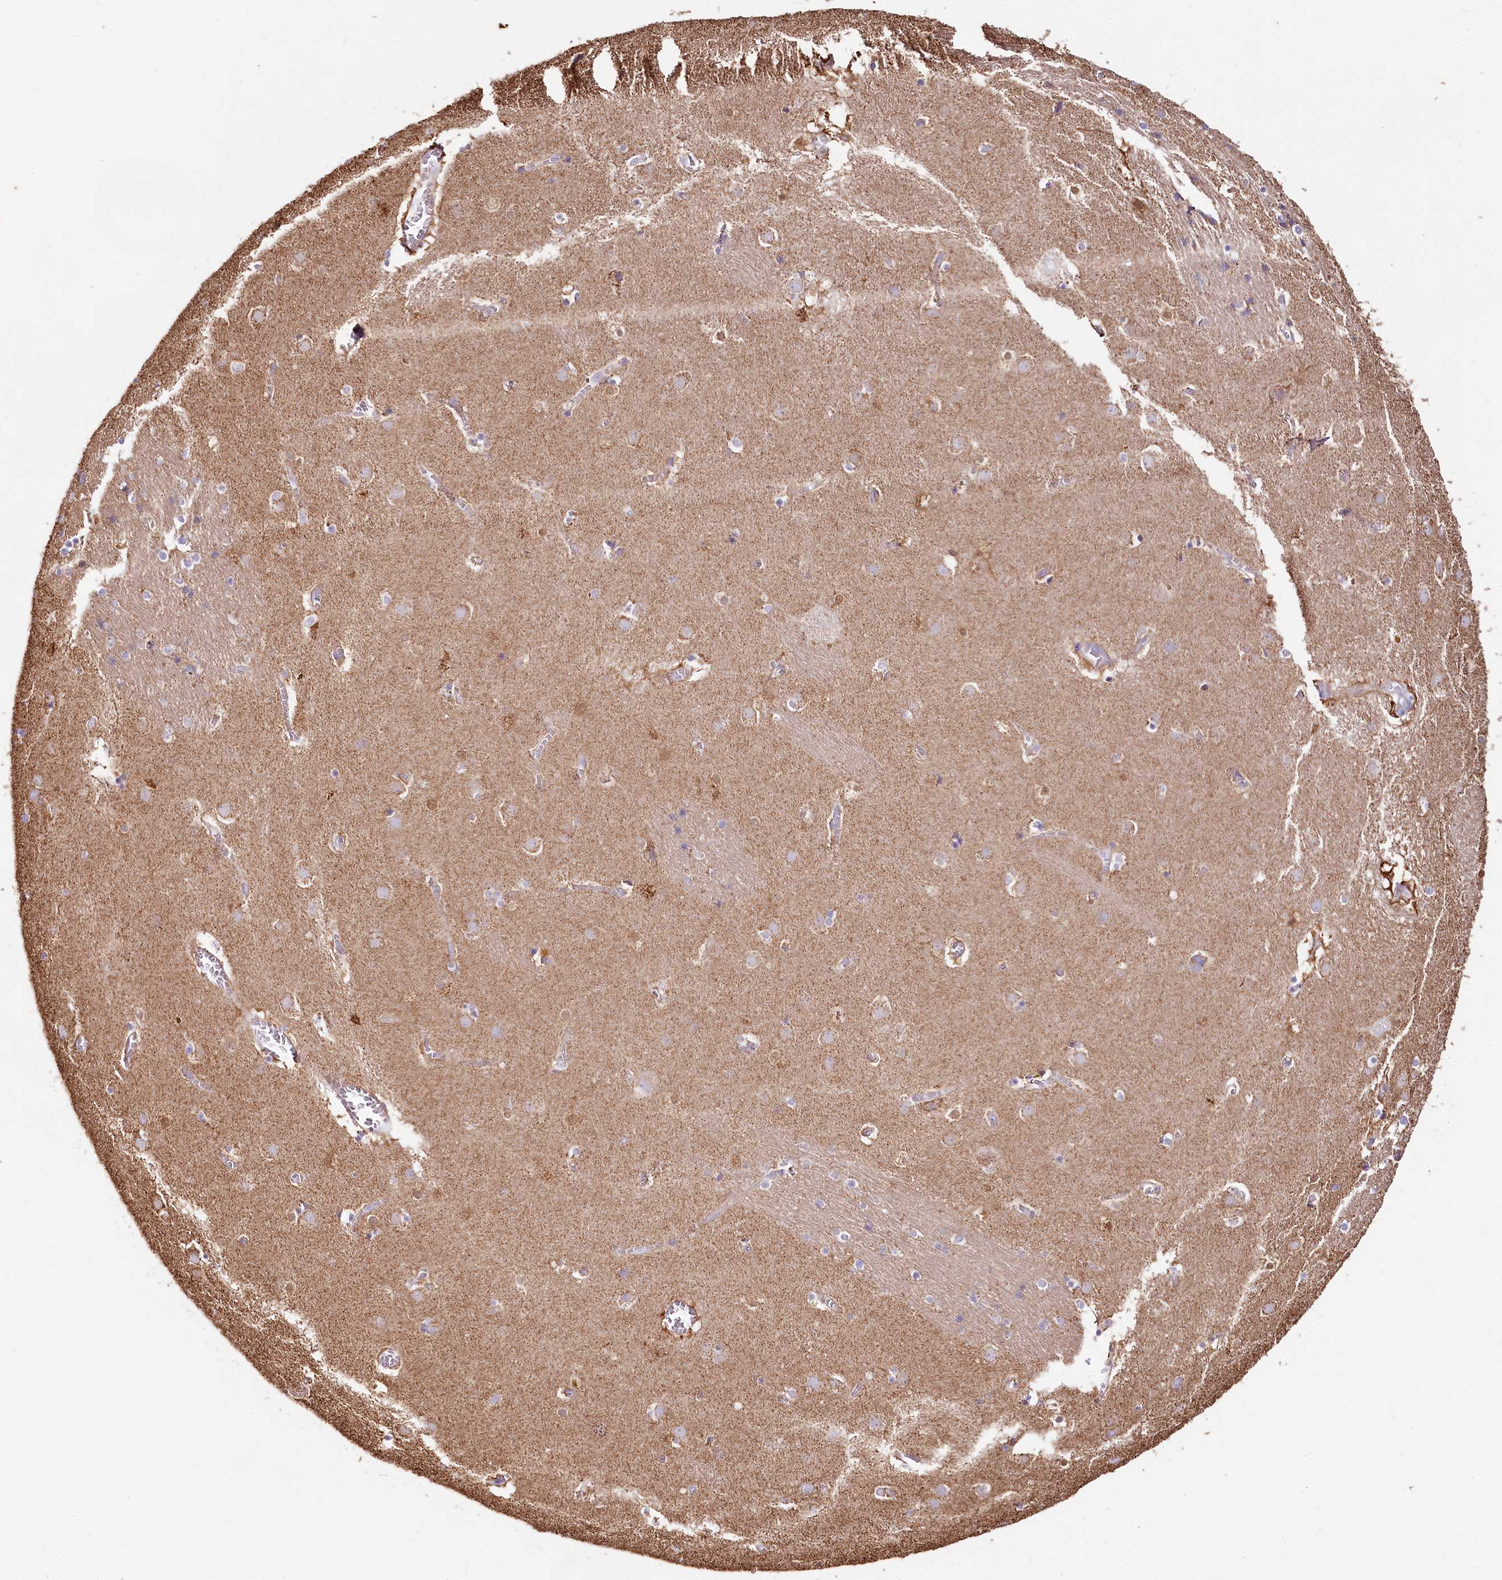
{"staining": {"intensity": "weak", "quantity": "25%-75%", "location": "cytoplasmic/membranous"}, "tissue": "caudate", "cell_type": "Glial cells", "image_type": "normal", "snomed": [{"axis": "morphology", "description": "Normal tissue, NOS"}, {"axis": "topography", "description": "Lateral ventricle wall"}], "caption": "Caudate stained for a protein displays weak cytoplasmic/membranous positivity in glial cells. The staining is performed using DAB brown chromogen to label protein expression. The nuclei are counter-stained blue using hematoxylin.", "gene": "TASOR2", "patient": {"sex": "male", "age": 70}}